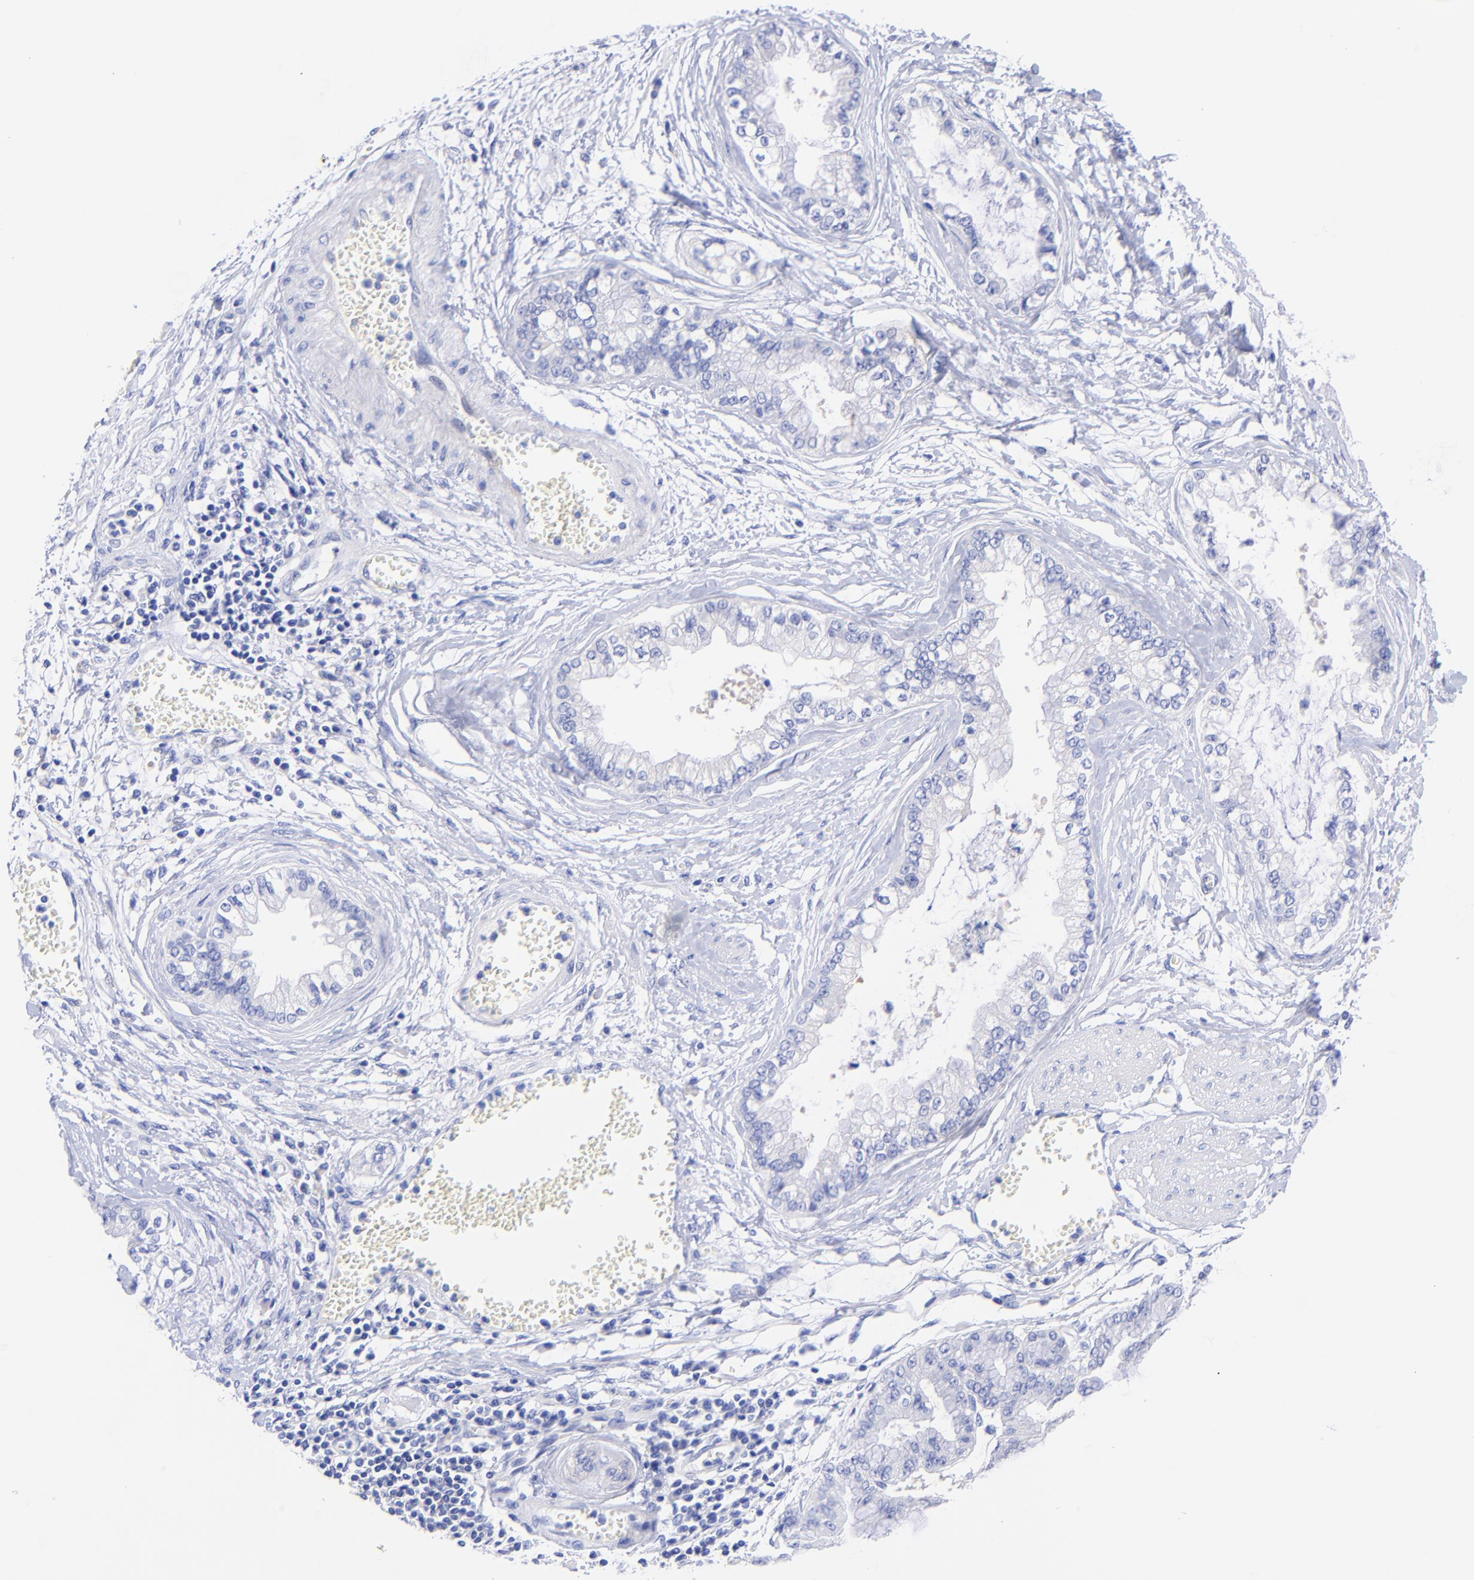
{"staining": {"intensity": "negative", "quantity": "none", "location": "none"}, "tissue": "liver cancer", "cell_type": "Tumor cells", "image_type": "cancer", "snomed": [{"axis": "morphology", "description": "Cholangiocarcinoma"}, {"axis": "topography", "description": "Liver"}], "caption": "Human liver cancer stained for a protein using immunohistochemistry (IHC) shows no expression in tumor cells.", "gene": "GPHN", "patient": {"sex": "female", "age": 79}}